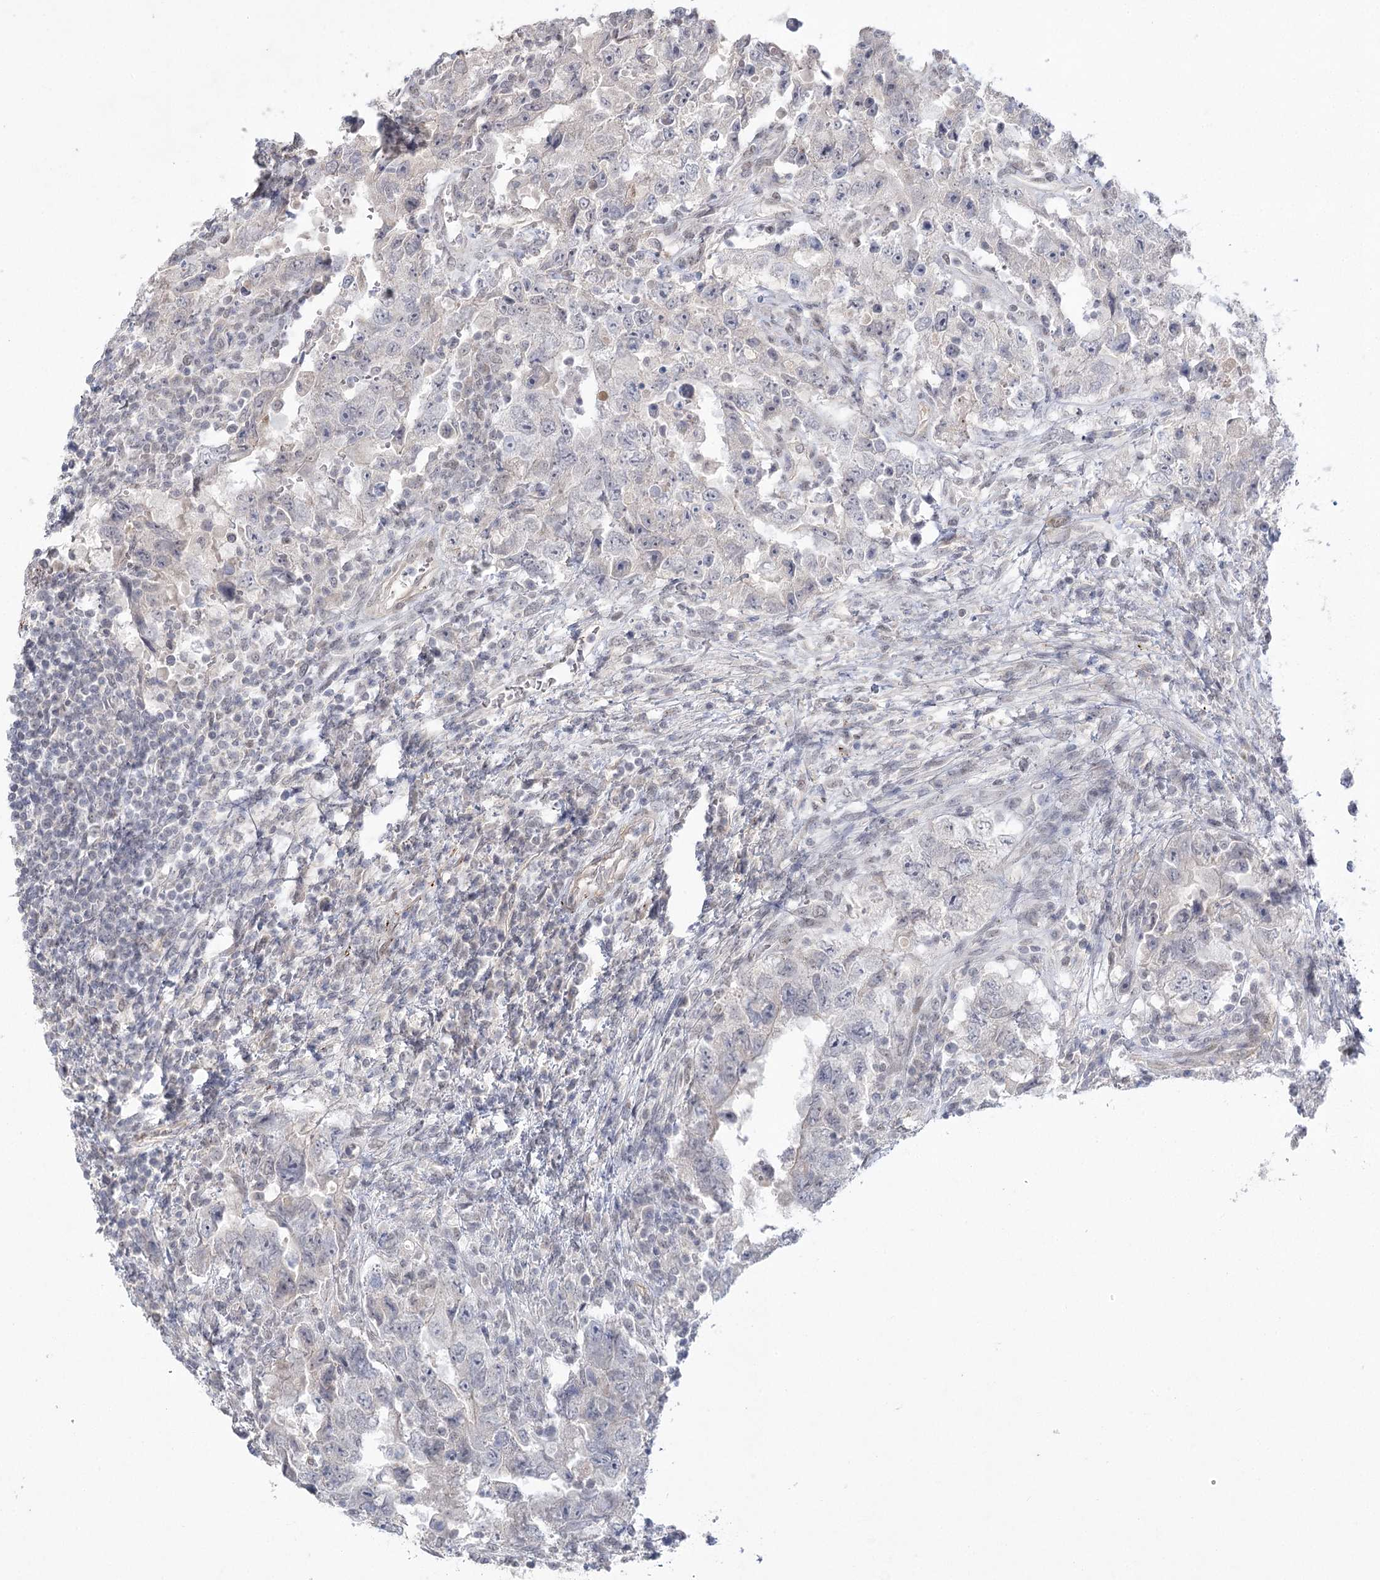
{"staining": {"intensity": "negative", "quantity": "none", "location": "none"}, "tissue": "testis cancer", "cell_type": "Tumor cells", "image_type": "cancer", "snomed": [{"axis": "morphology", "description": "Carcinoma, Embryonal, NOS"}, {"axis": "topography", "description": "Testis"}], "caption": "The immunohistochemistry histopathology image has no significant staining in tumor cells of embryonal carcinoma (testis) tissue.", "gene": "AMTN", "patient": {"sex": "male", "age": 26}}